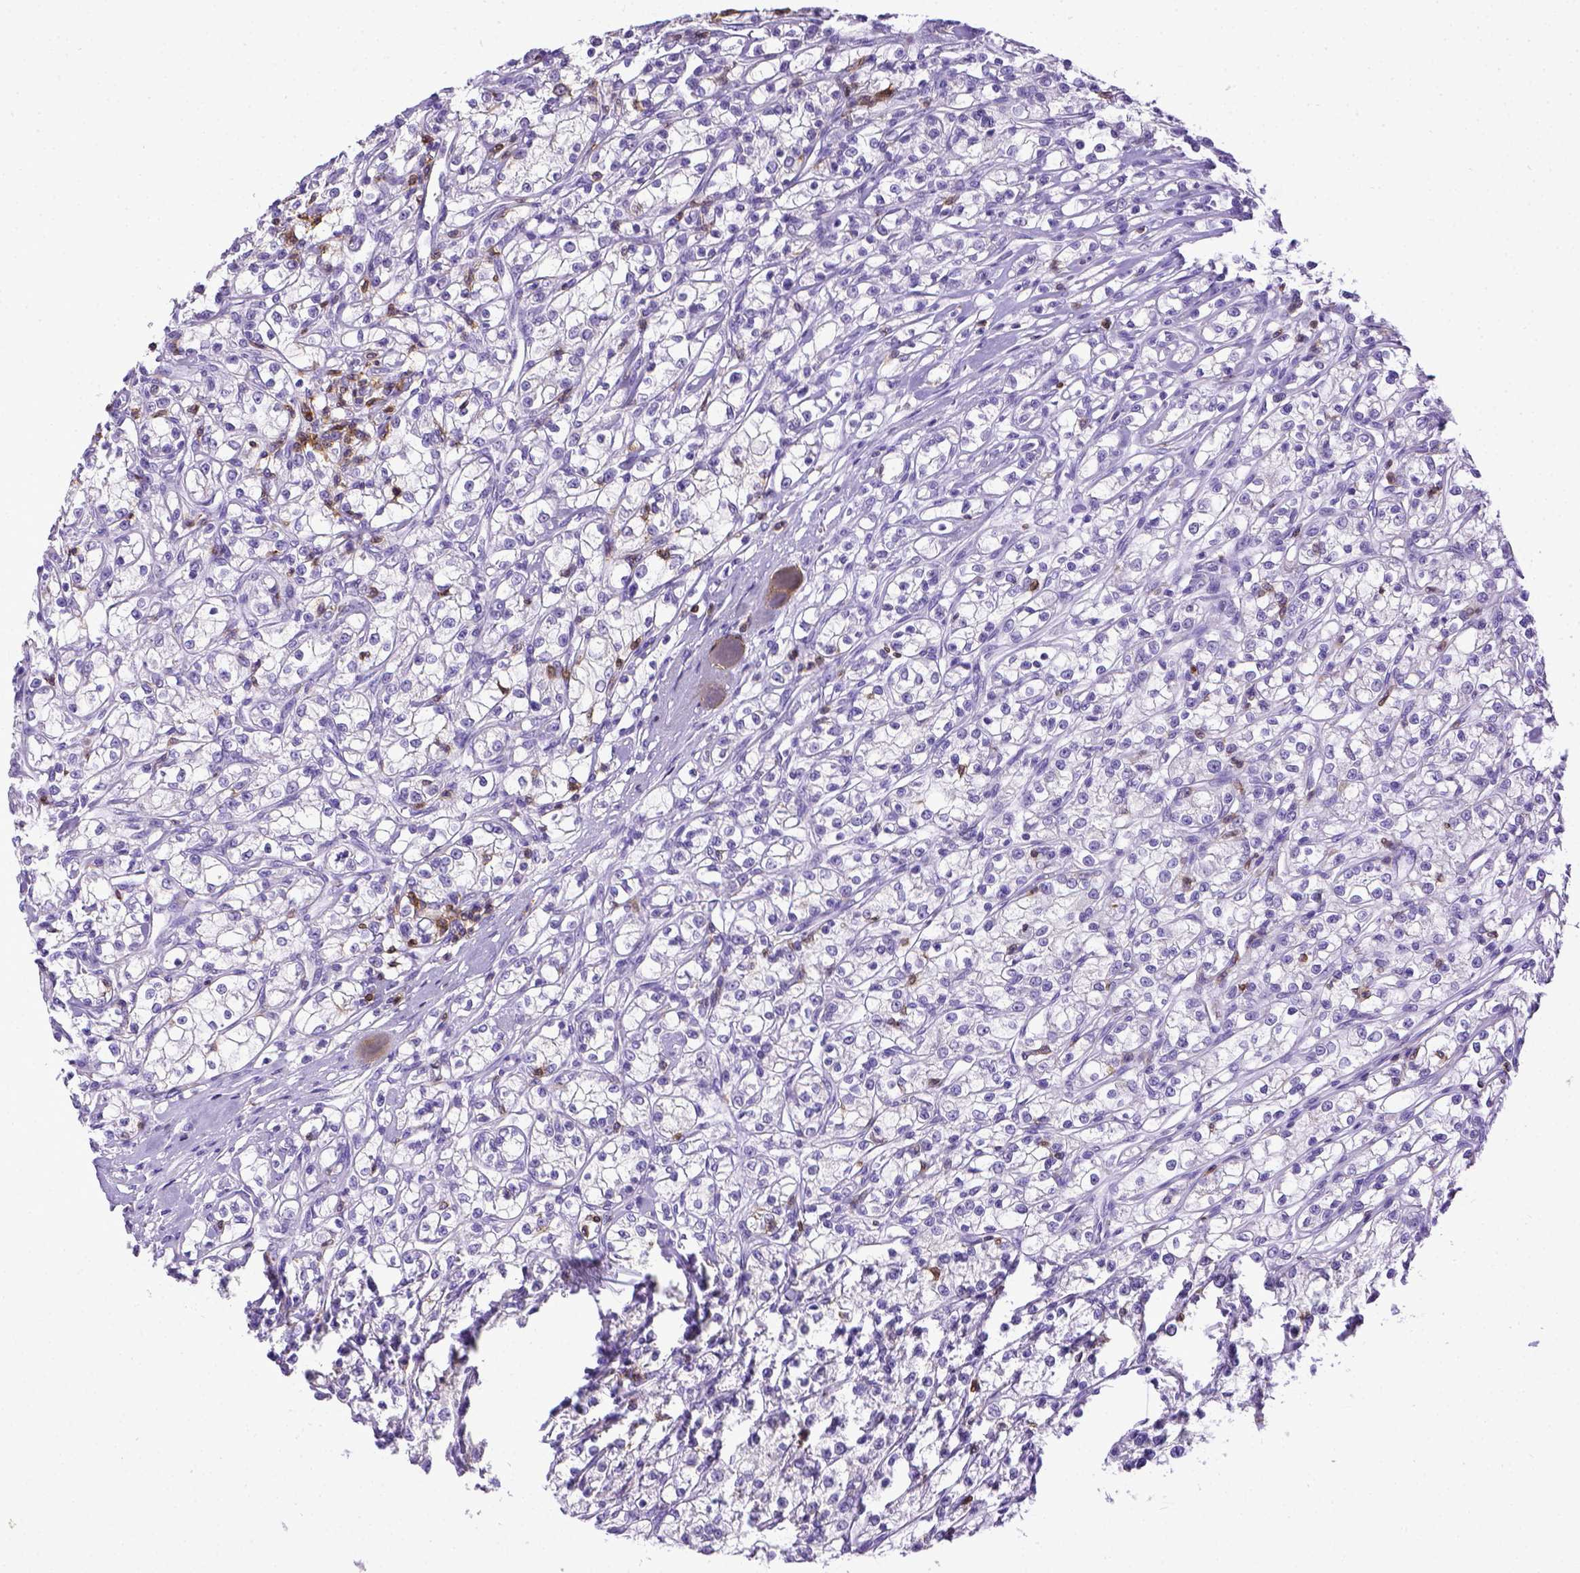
{"staining": {"intensity": "negative", "quantity": "none", "location": "none"}, "tissue": "renal cancer", "cell_type": "Tumor cells", "image_type": "cancer", "snomed": [{"axis": "morphology", "description": "Adenocarcinoma, NOS"}, {"axis": "topography", "description": "Kidney"}], "caption": "The micrograph reveals no staining of tumor cells in renal adenocarcinoma.", "gene": "CD3E", "patient": {"sex": "female", "age": 59}}